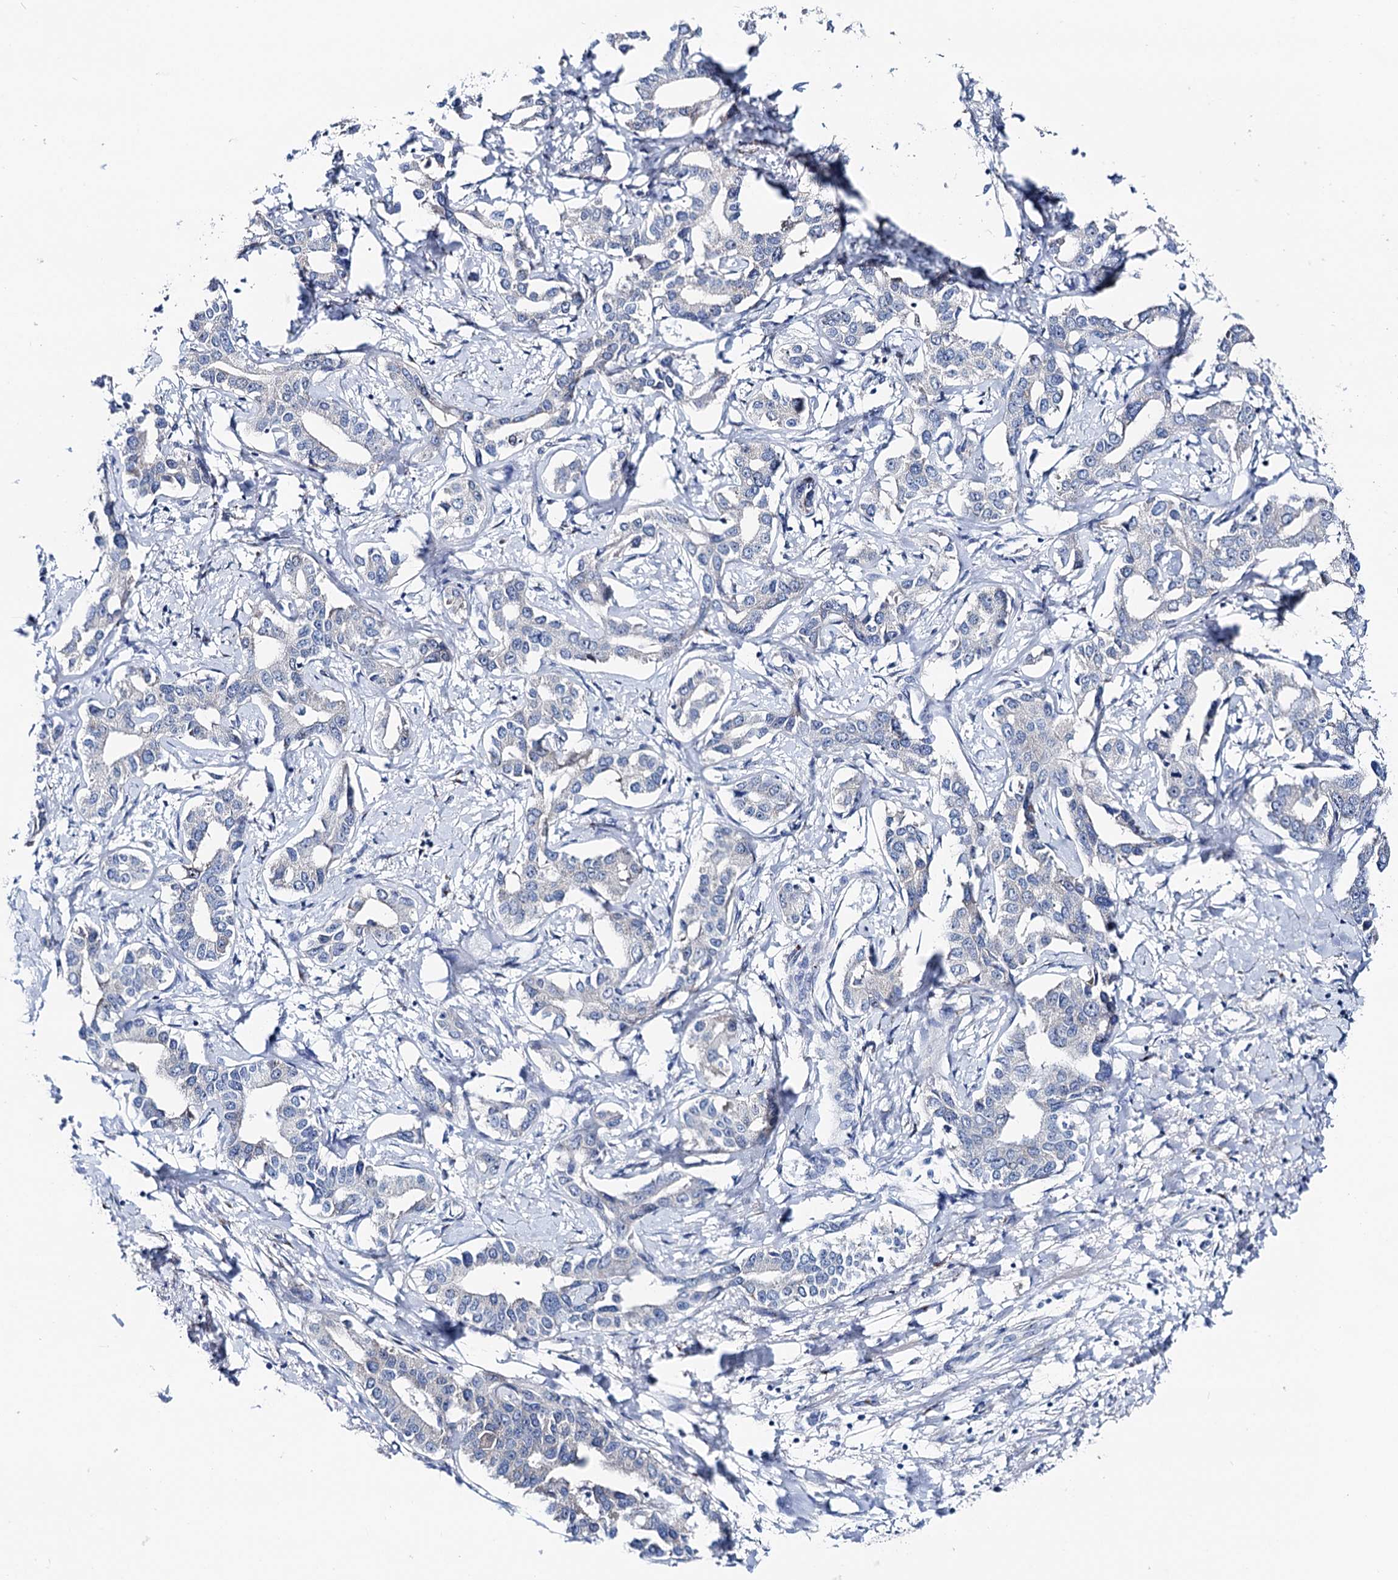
{"staining": {"intensity": "negative", "quantity": "none", "location": "none"}, "tissue": "liver cancer", "cell_type": "Tumor cells", "image_type": "cancer", "snomed": [{"axis": "morphology", "description": "Cholangiocarcinoma"}, {"axis": "topography", "description": "Liver"}], "caption": "The image demonstrates no significant expression in tumor cells of liver cancer. The staining is performed using DAB (3,3'-diaminobenzidine) brown chromogen with nuclei counter-stained in using hematoxylin.", "gene": "SHROOM1", "patient": {"sex": "male", "age": 59}}